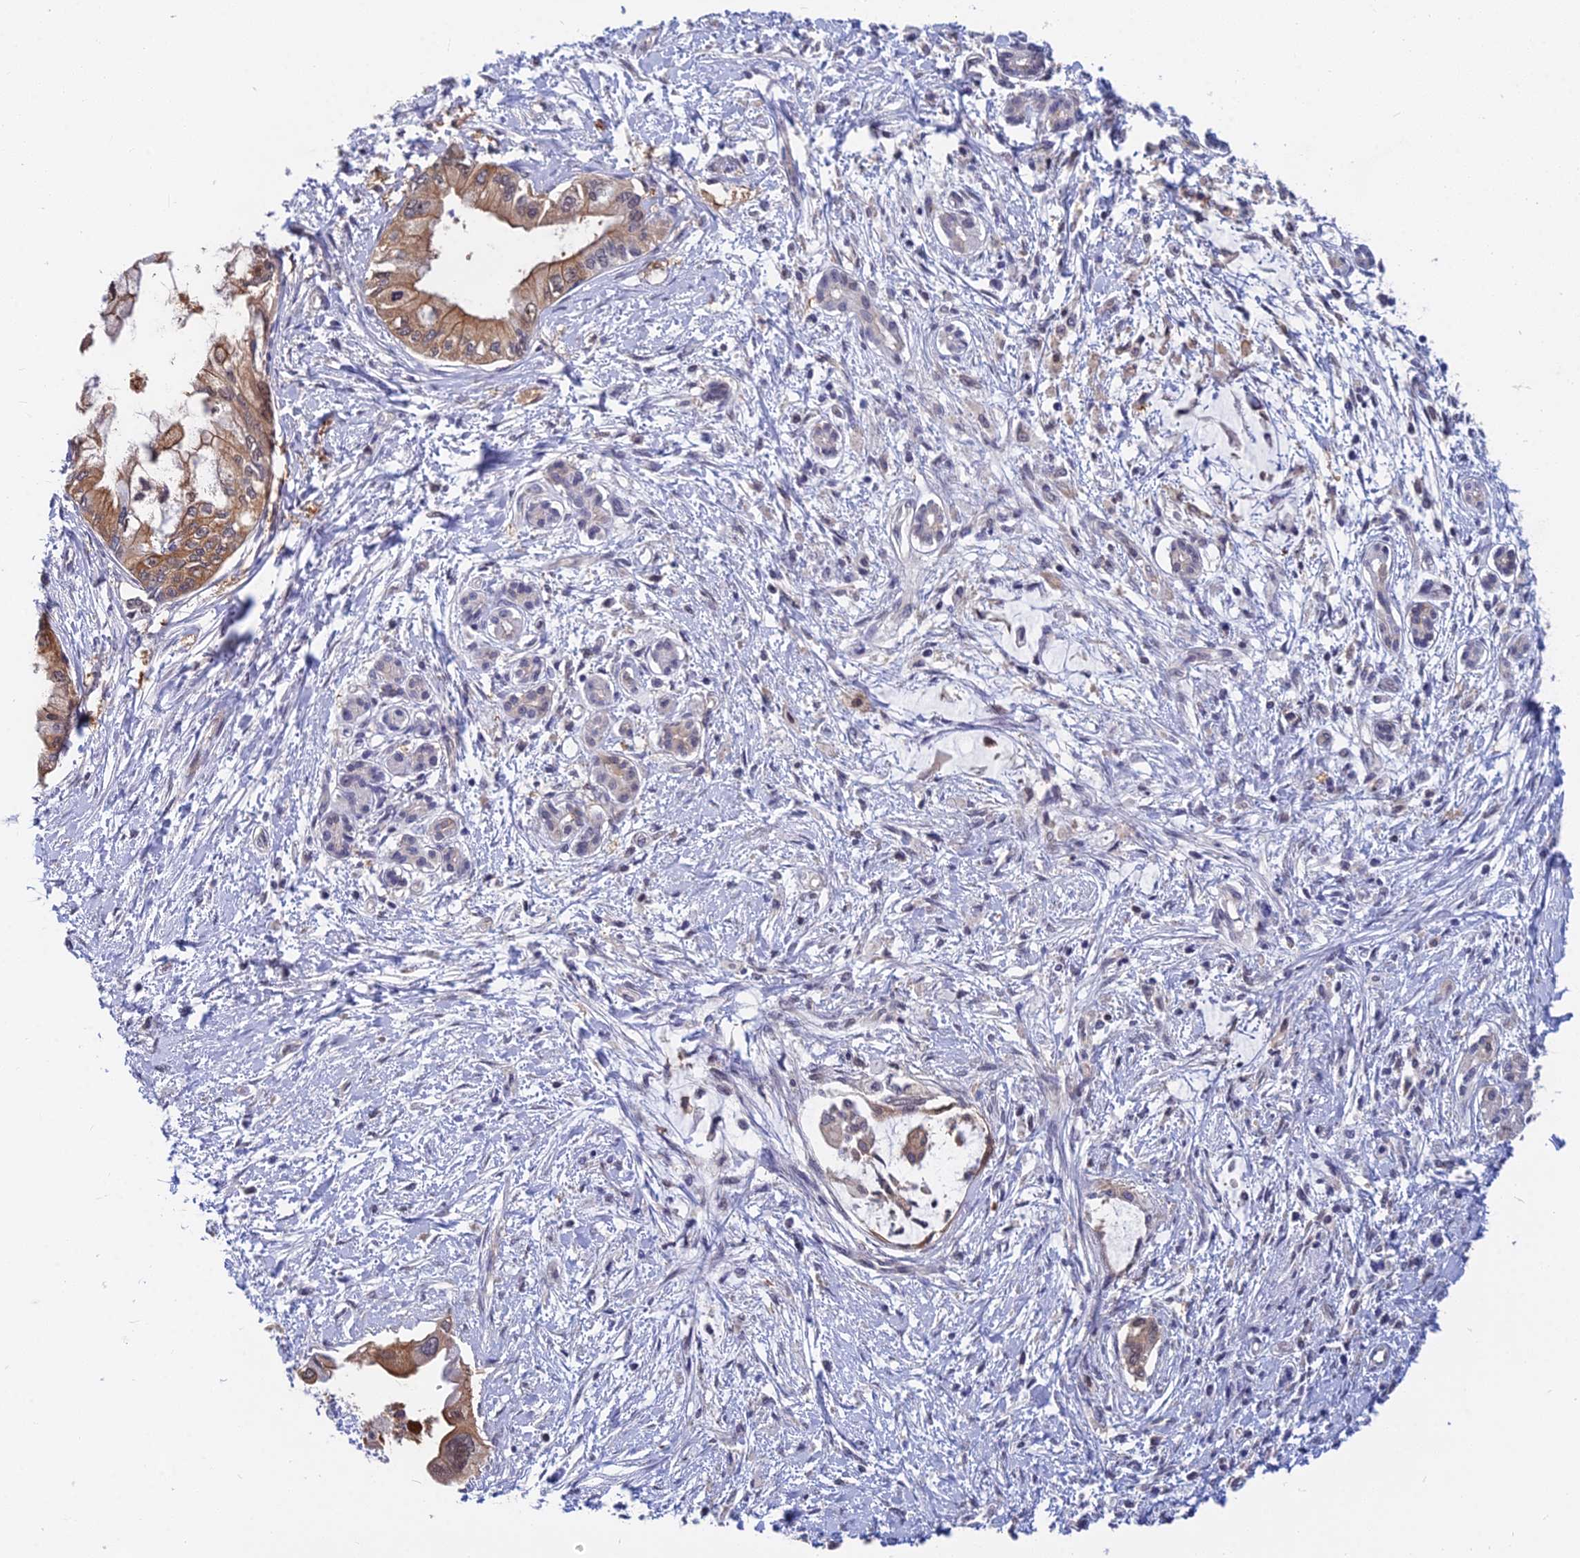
{"staining": {"intensity": "moderate", "quantity": ">75%", "location": "cytoplasmic/membranous"}, "tissue": "pancreatic cancer", "cell_type": "Tumor cells", "image_type": "cancer", "snomed": [{"axis": "morphology", "description": "Adenocarcinoma, NOS"}, {"axis": "topography", "description": "Pancreas"}], "caption": "An immunohistochemistry (IHC) image of tumor tissue is shown. Protein staining in brown labels moderate cytoplasmic/membranous positivity in pancreatic adenocarcinoma within tumor cells.", "gene": "B3GALT4", "patient": {"sex": "male", "age": 46}}